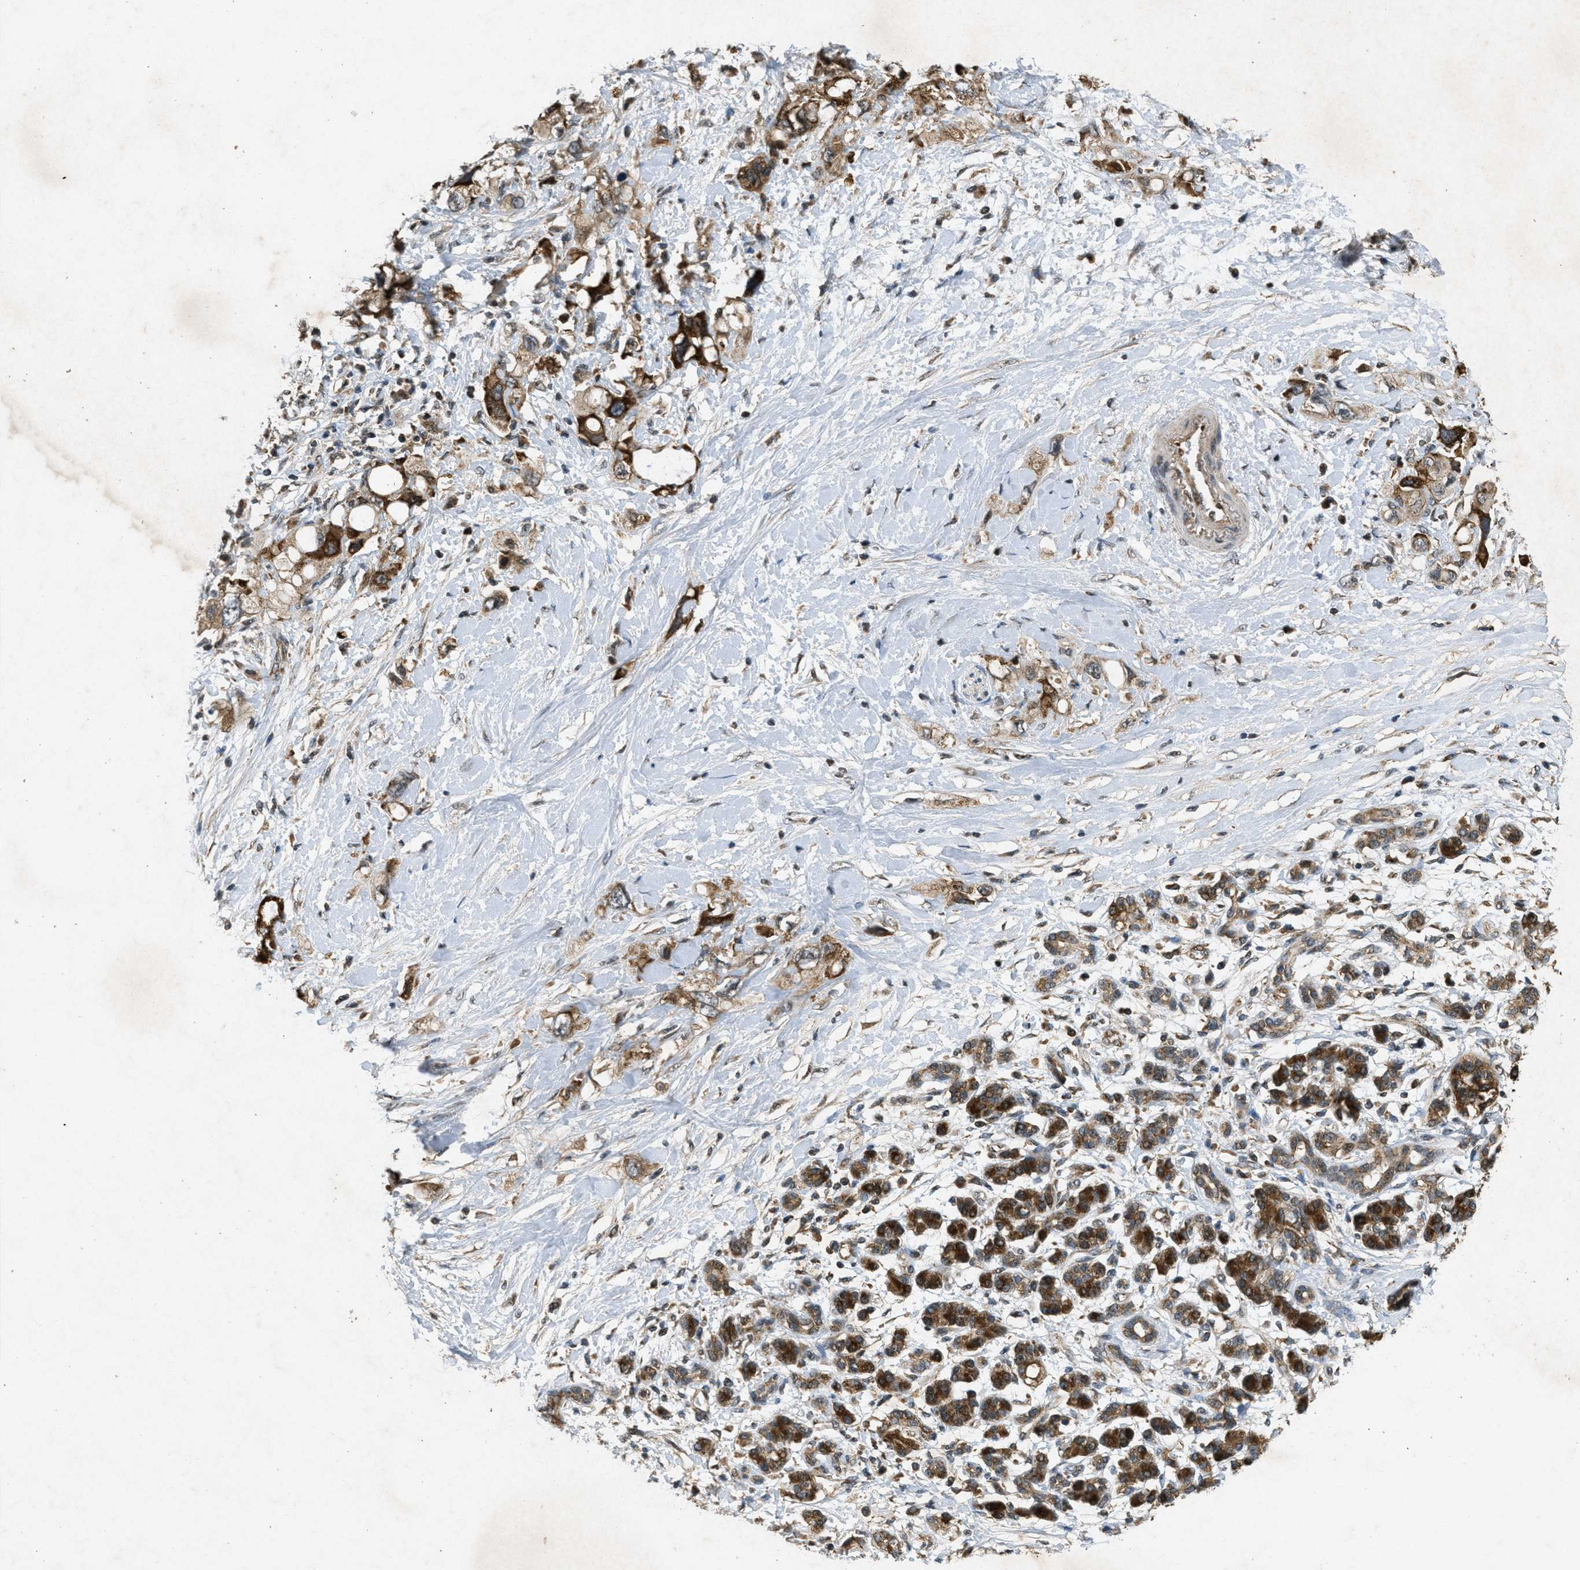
{"staining": {"intensity": "strong", "quantity": ">75%", "location": "cytoplasmic/membranous"}, "tissue": "pancreatic cancer", "cell_type": "Tumor cells", "image_type": "cancer", "snomed": [{"axis": "morphology", "description": "Adenocarcinoma, NOS"}, {"axis": "topography", "description": "Pancreas"}], "caption": "IHC (DAB (3,3'-diaminobenzidine)) staining of human pancreatic adenocarcinoma exhibits strong cytoplasmic/membranous protein positivity in about >75% of tumor cells.", "gene": "PPP1R15A", "patient": {"sex": "female", "age": 56}}